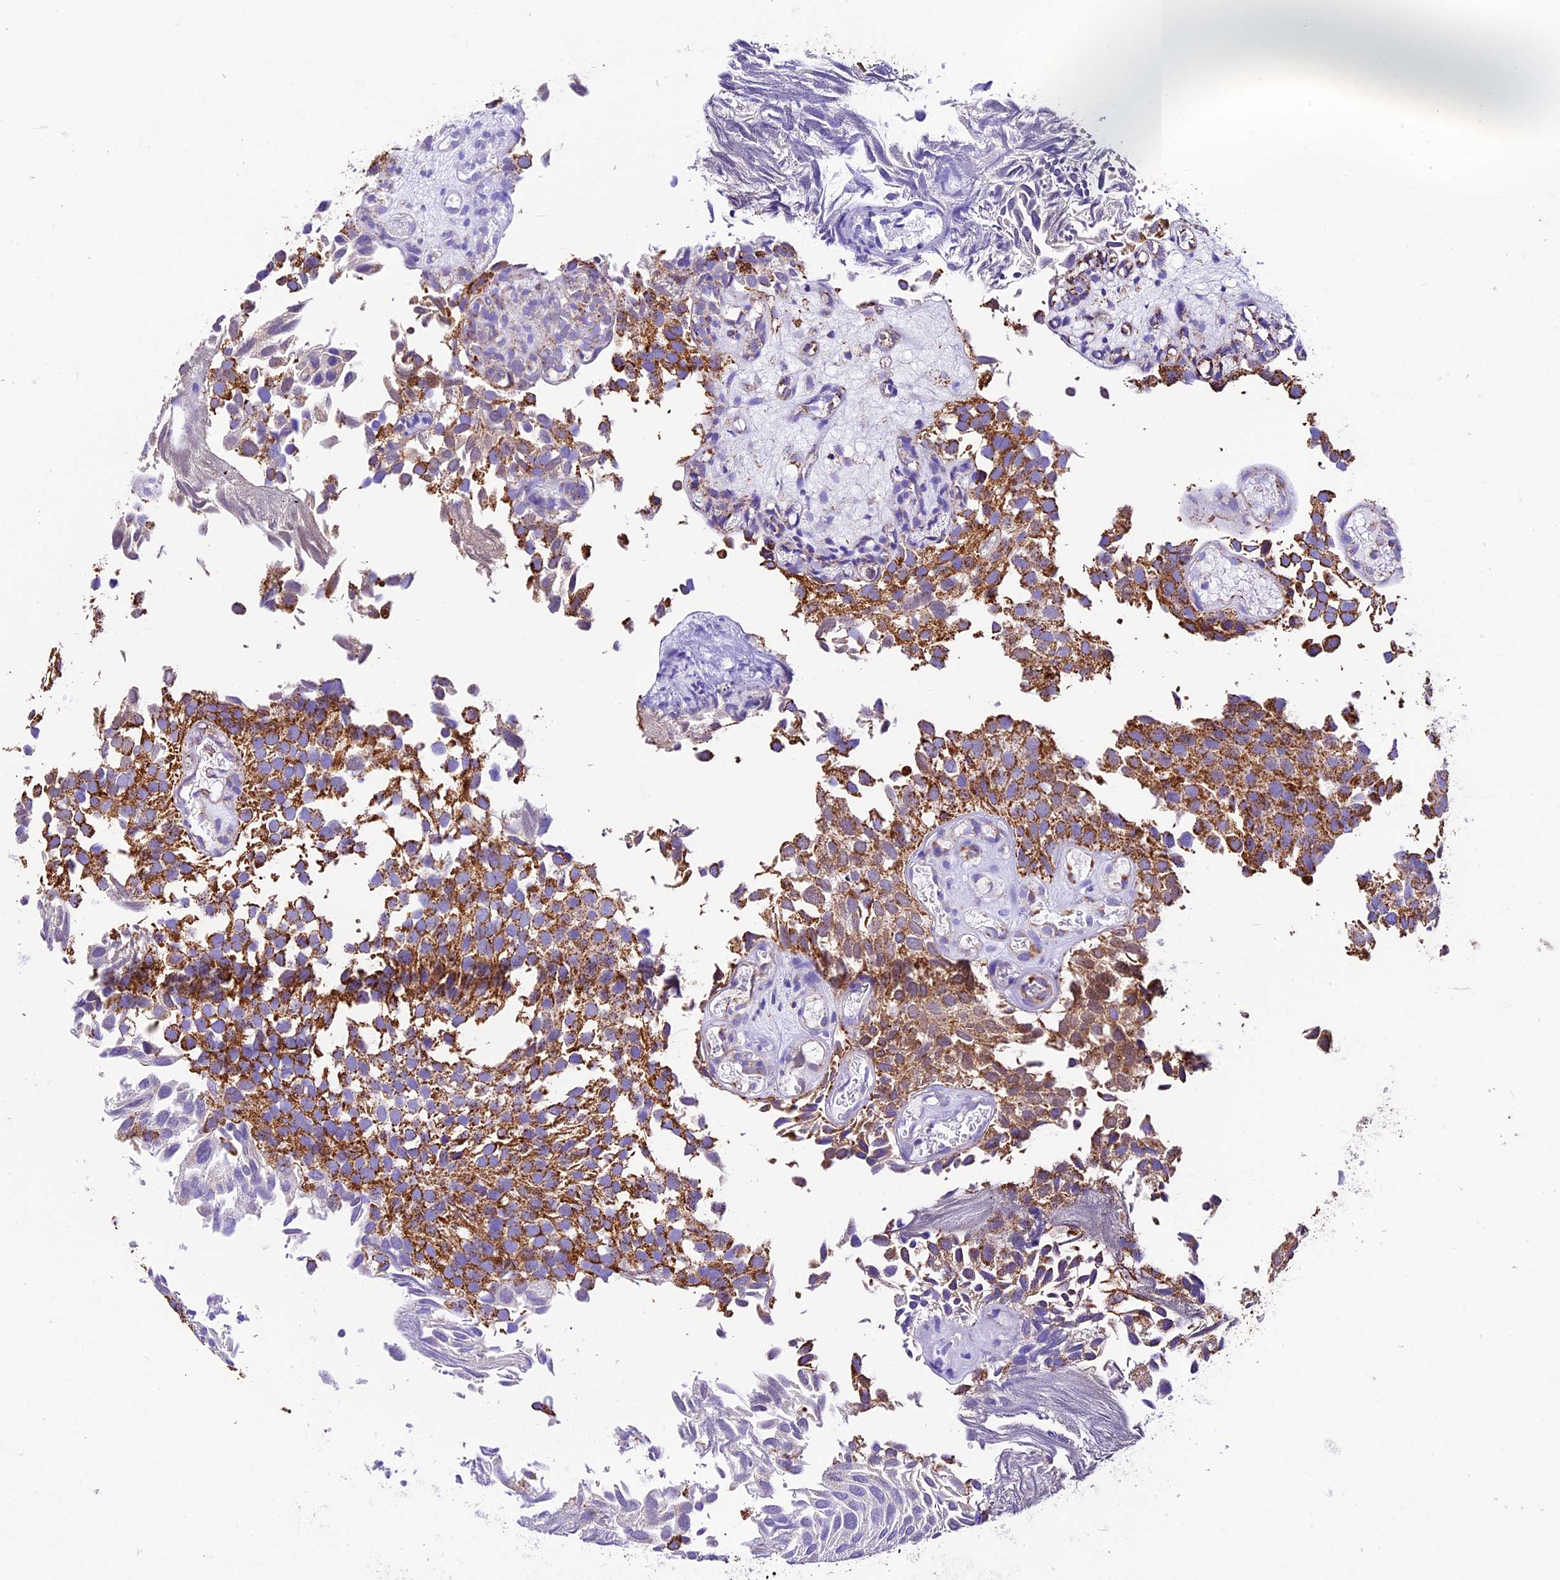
{"staining": {"intensity": "strong", "quantity": ">75%", "location": "cytoplasmic/membranous"}, "tissue": "urothelial cancer", "cell_type": "Tumor cells", "image_type": "cancer", "snomed": [{"axis": "morphology", "description": "Urothelial carcinoma, Low grade"}, {"axis": "topography", "description": "Urinary bladder"}], "caption": "A brown stain highlights strong cytoplasmic/membranous positivity of a protein in human low-grade urothelial carcinoma tumor cells.", "gene": "DCAF5", "patient": {"sex": "male", "age": 89}}